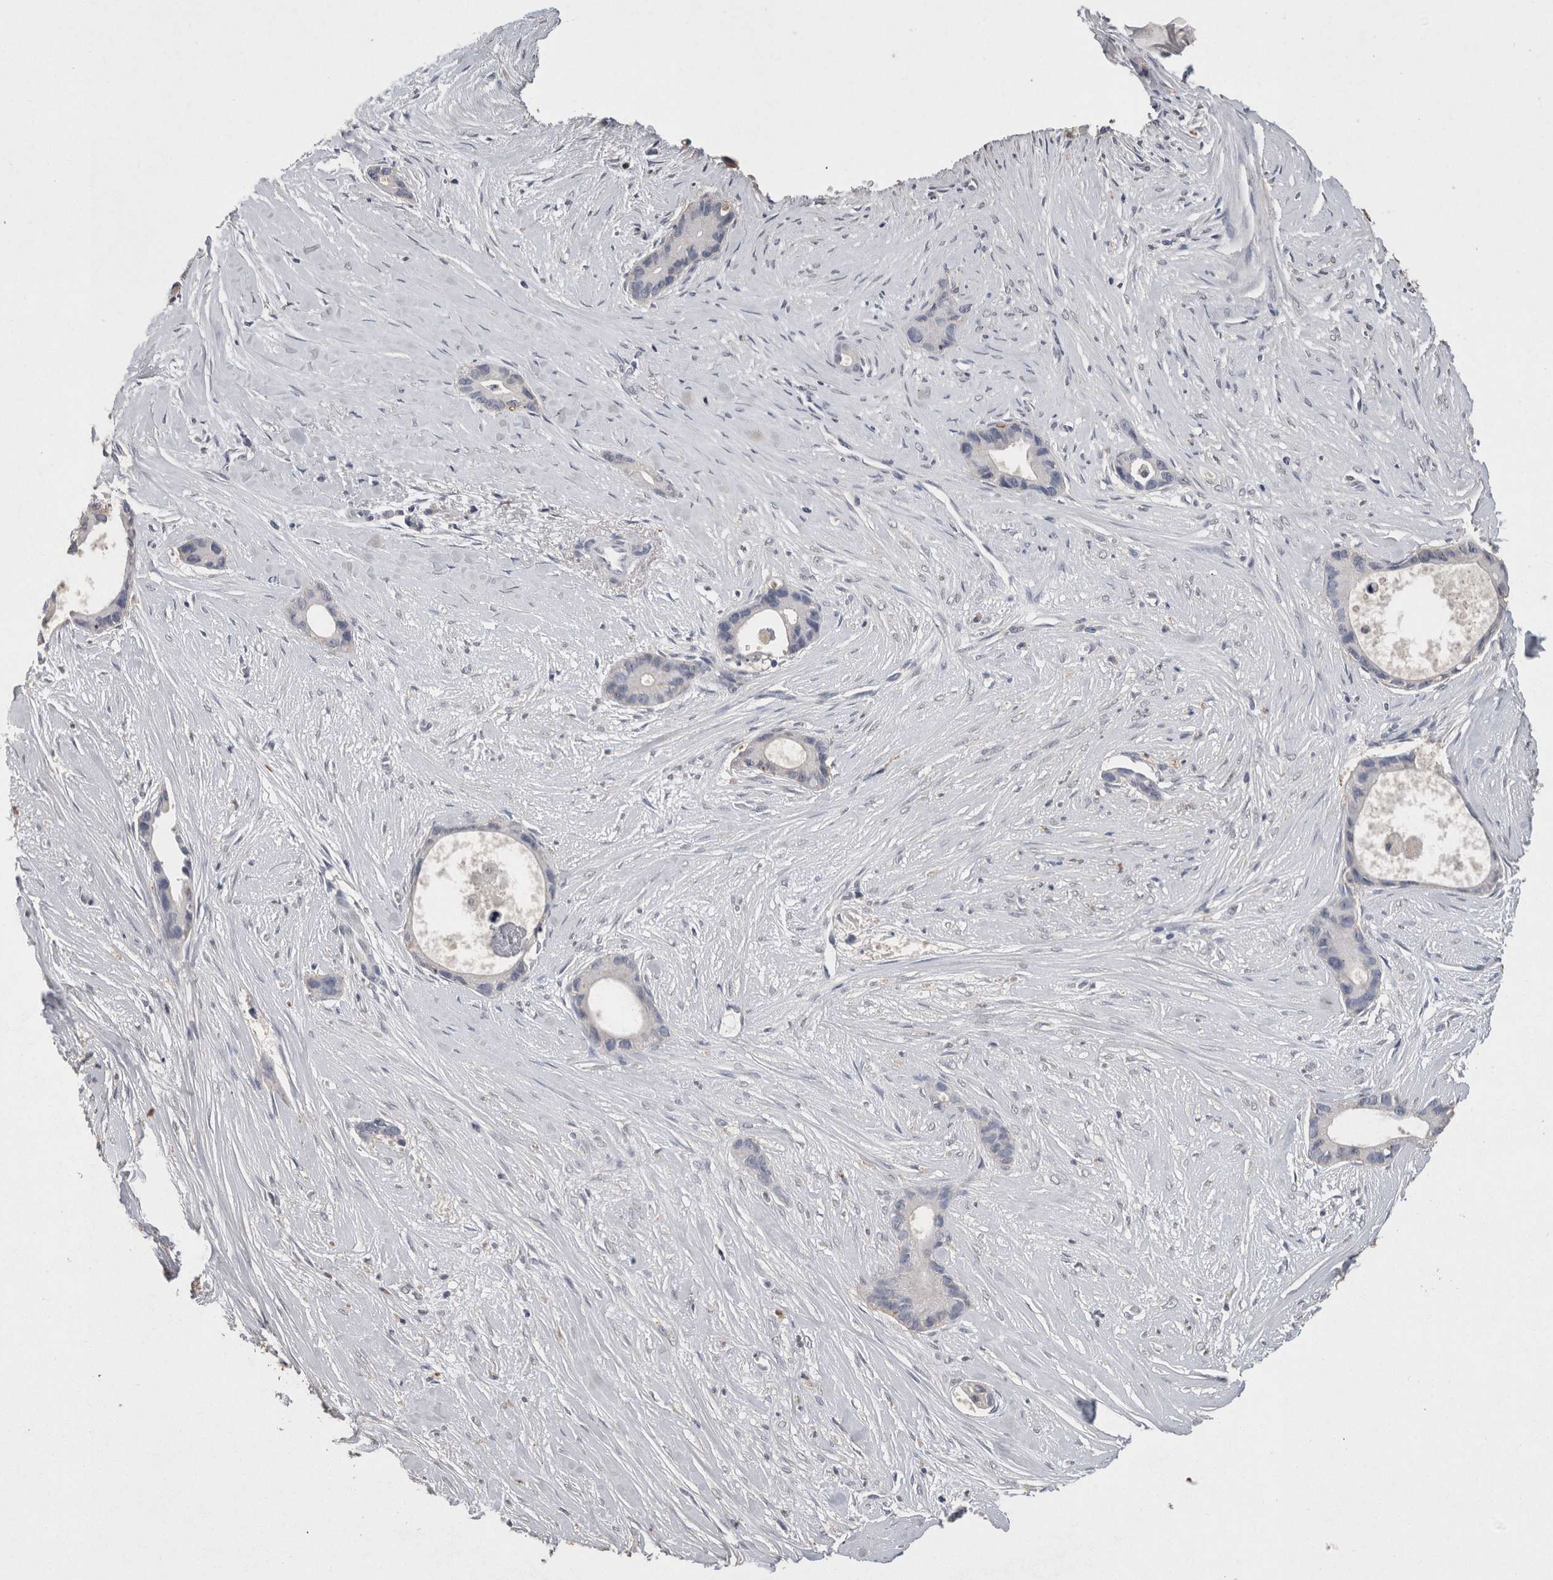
{"staining": {"intensity": "negative", "quantity": "none", "location": "none"}, "tissue": "liver cancer", "cell_type": "Tumor cells", "image_type": "cancer", "snomed": [{"axis": "morphology", "description": "Cholangiocarcinoma"}, {"axis": "topography", "description": "Liver"}], "caption": "Immunohistochemistry of liver cancer reveals no expression in tumor cells. (Brightfield microscopy of DAB immunohistochemistry (IHC) at high magnification).", "gene": "CNTFR", "patient": {"sex": "female", "age": 55}}